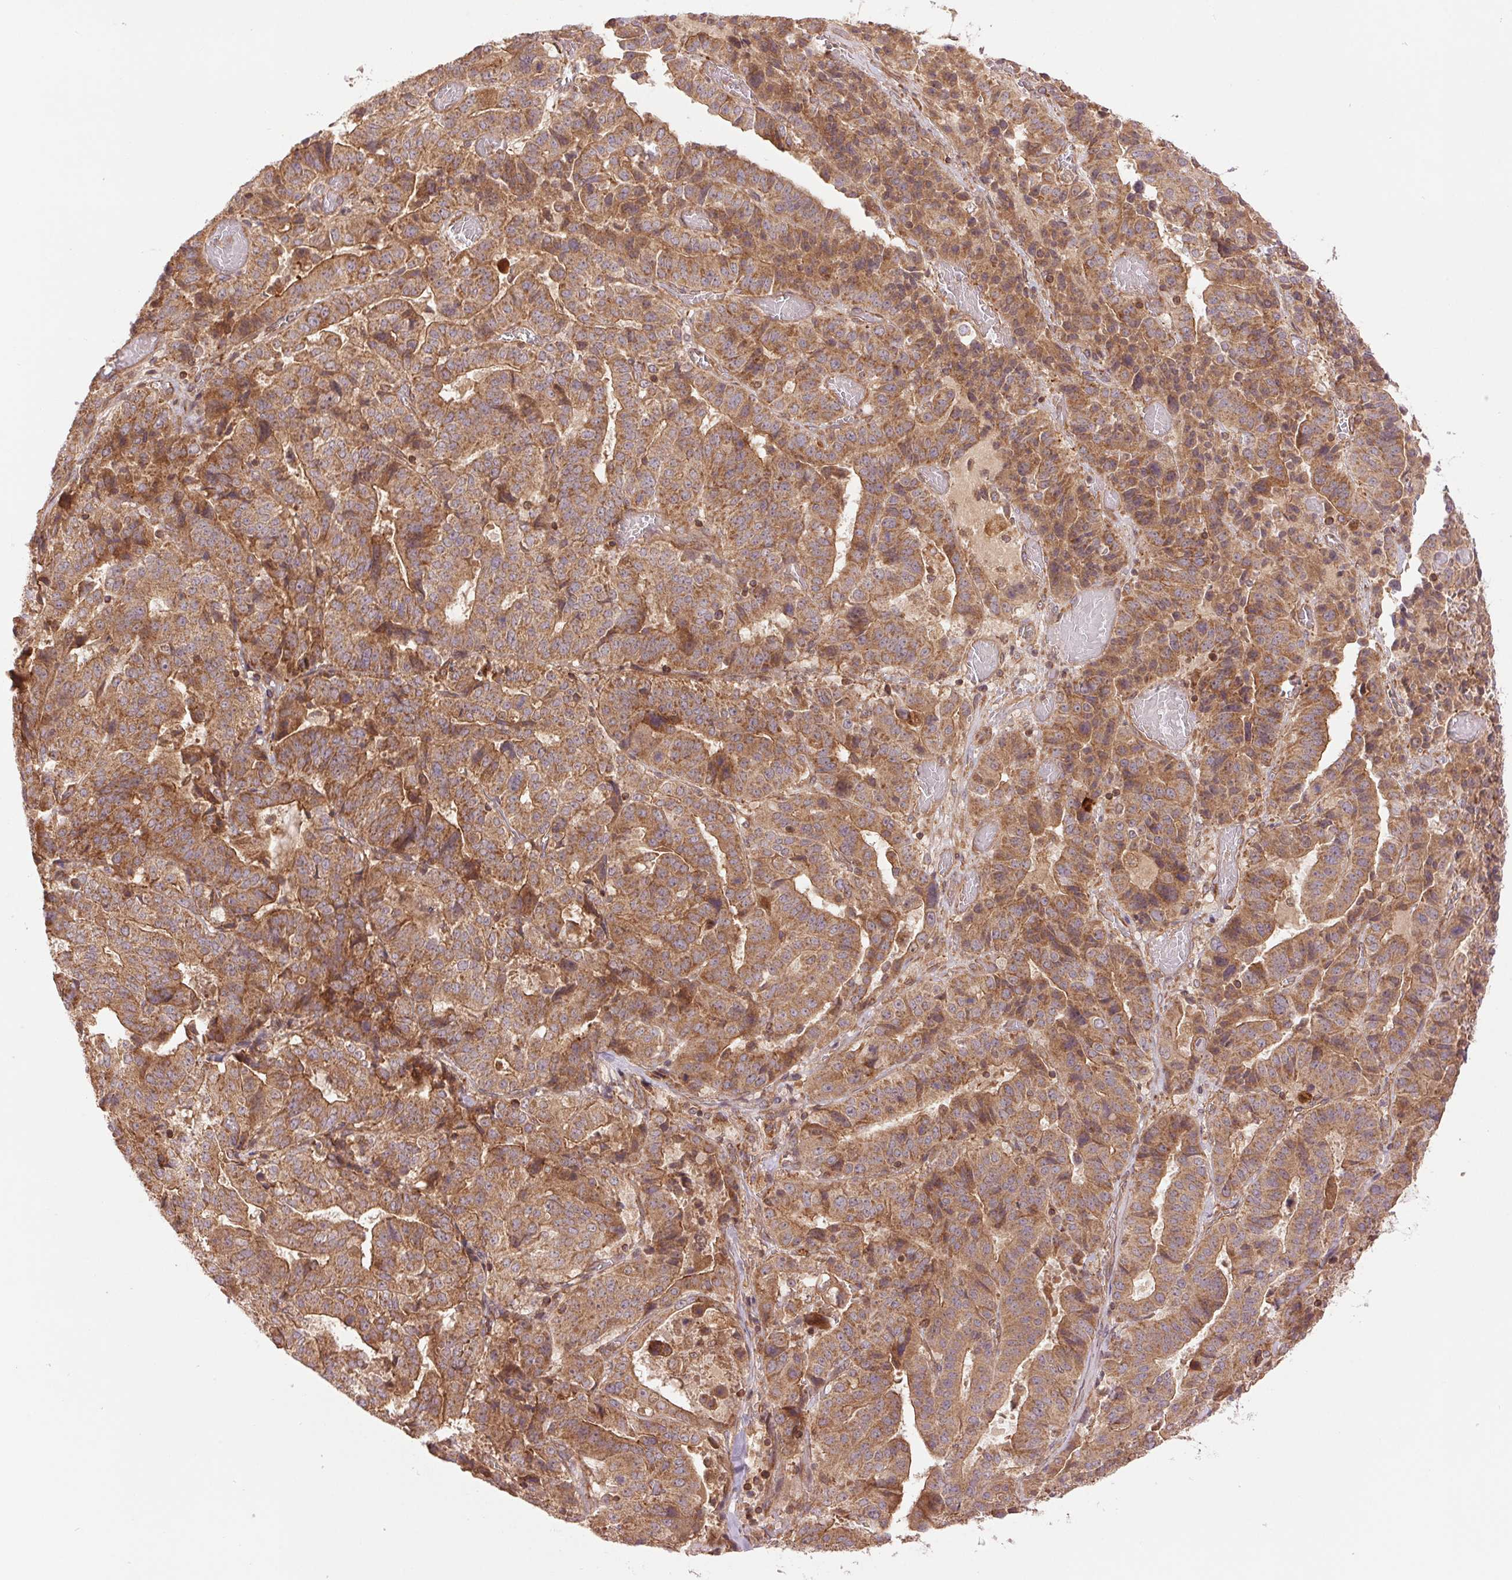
{"staining": {"intensity": "moderate", "quantity": ">75%", "location": "cytoplasmic/membranous"}, "tissue": "stomach cancer", "cell_type": "Tumor cells", "image_type": "cancer", "snomed": [{"axis": "morphology", "description": "Adenocarcinoma, NOS"}, {"axis": "topography", "description": "Stomach"}], "caption": "Immunohistochemical staining of stomach cancer (adenocarcinoma) demonstrates moderate cytoplasmic/membranous protein staining in approximately >75% of tumor cells. (DAB IHC with brightfield microscopy, high magnification).", "gene": "STARD7", "patient": {"sex": "male", "age": 48}}